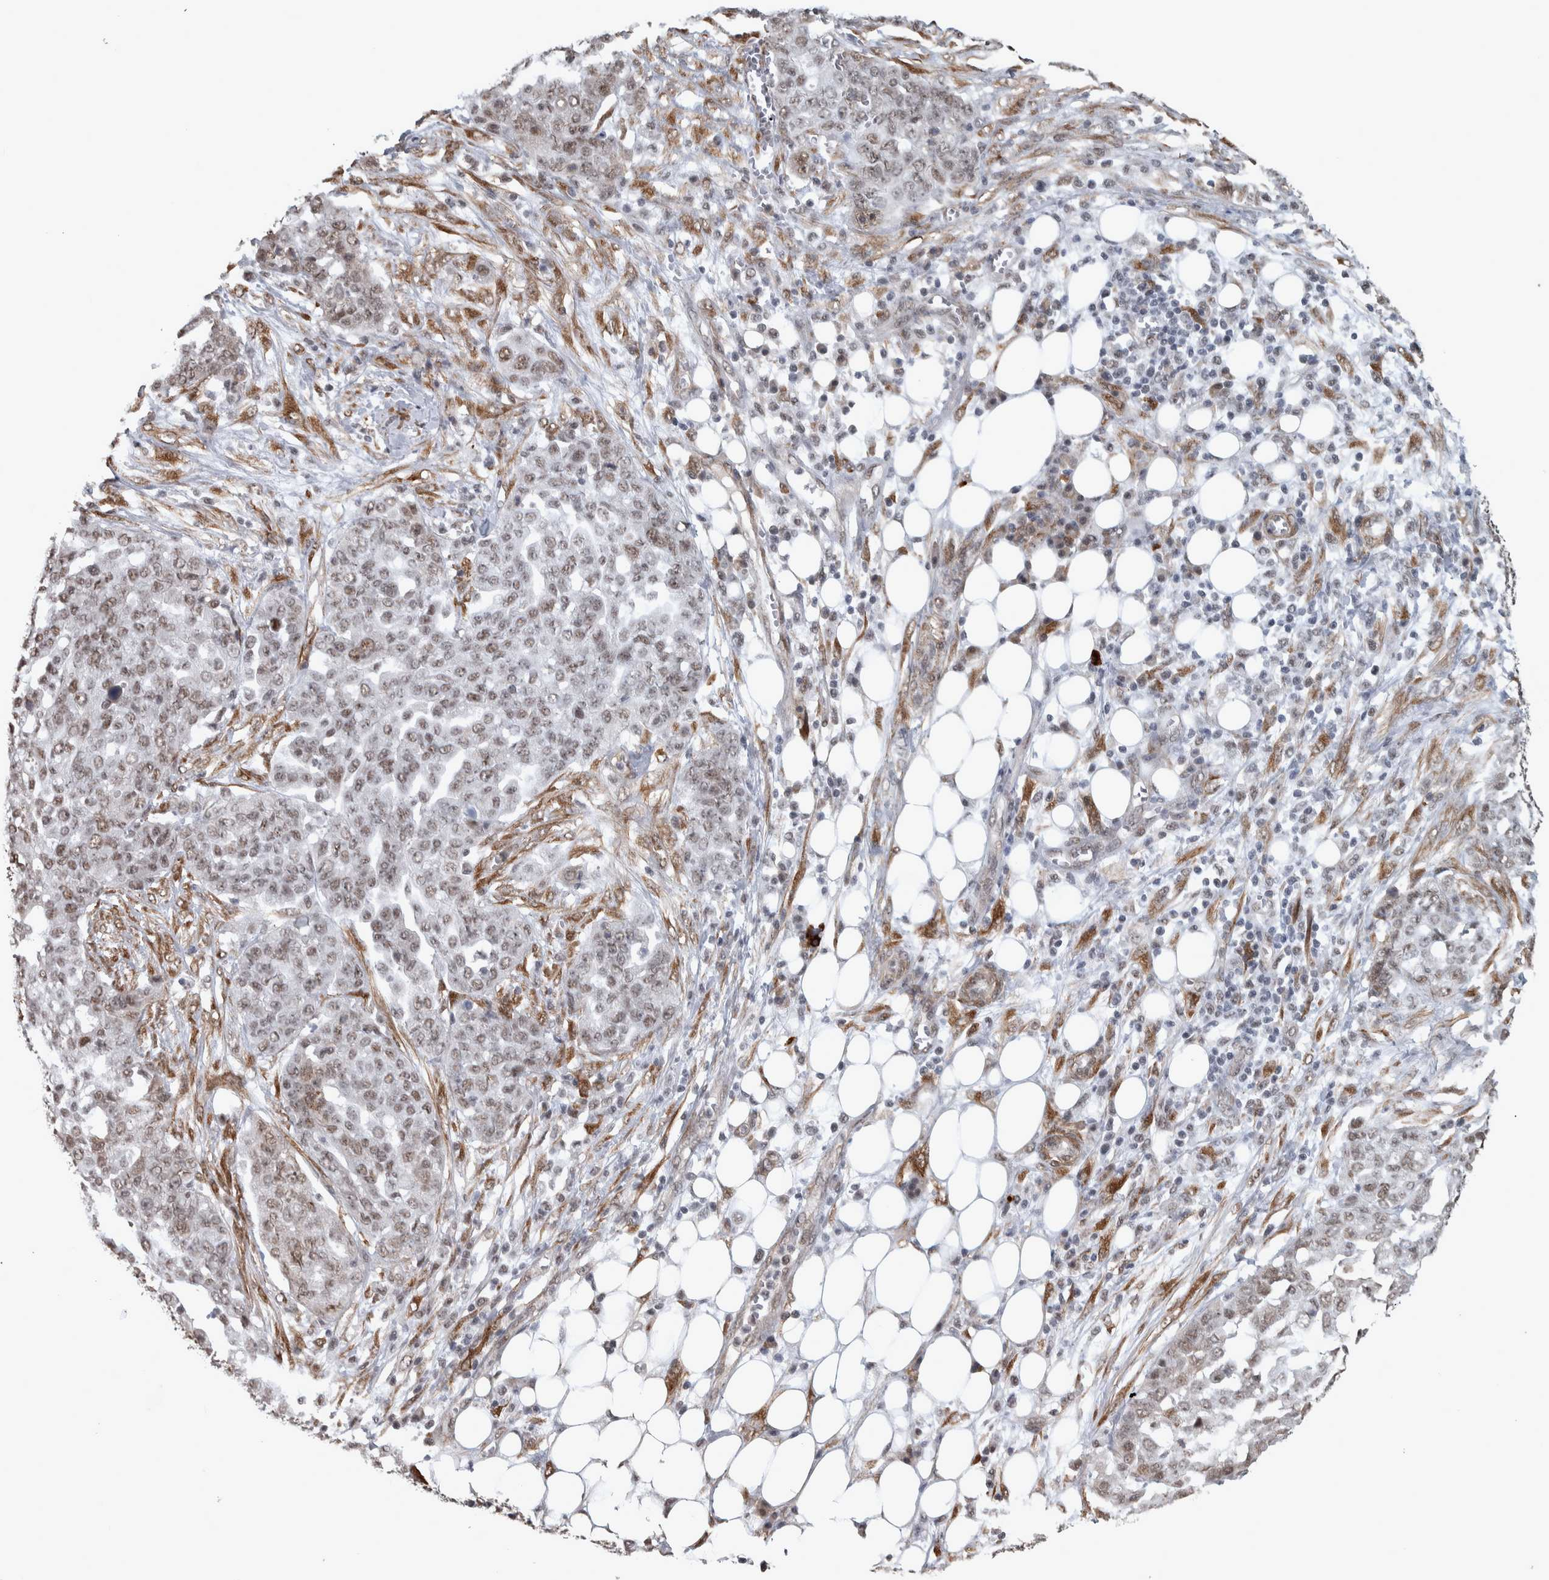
{"staining": {"intensity": "weak", "quantity": ">75%", "location": "nuclear"}, "tissue": "ovarian cancer", "cell_type": "Tumor cells", "image_type": "cancer", "snomed": [{"axis": "morphology", "description": "Cystadenocarcinoma, serous, NOS"}, {"axis": "topography", "description": "Soft tissue"}, {"axis": "topography", "description": "Ovary"}], "caption": "DAB (3,3'-diaminobenzidine) immunohistochemical staining of human serous cystadenocarcinoma (ovarian) displays weak nuclear protein positivity in approximately >75% of tumor cells.", "gene": "DDX42", "patient": {"sex": "female", "age": 57}}